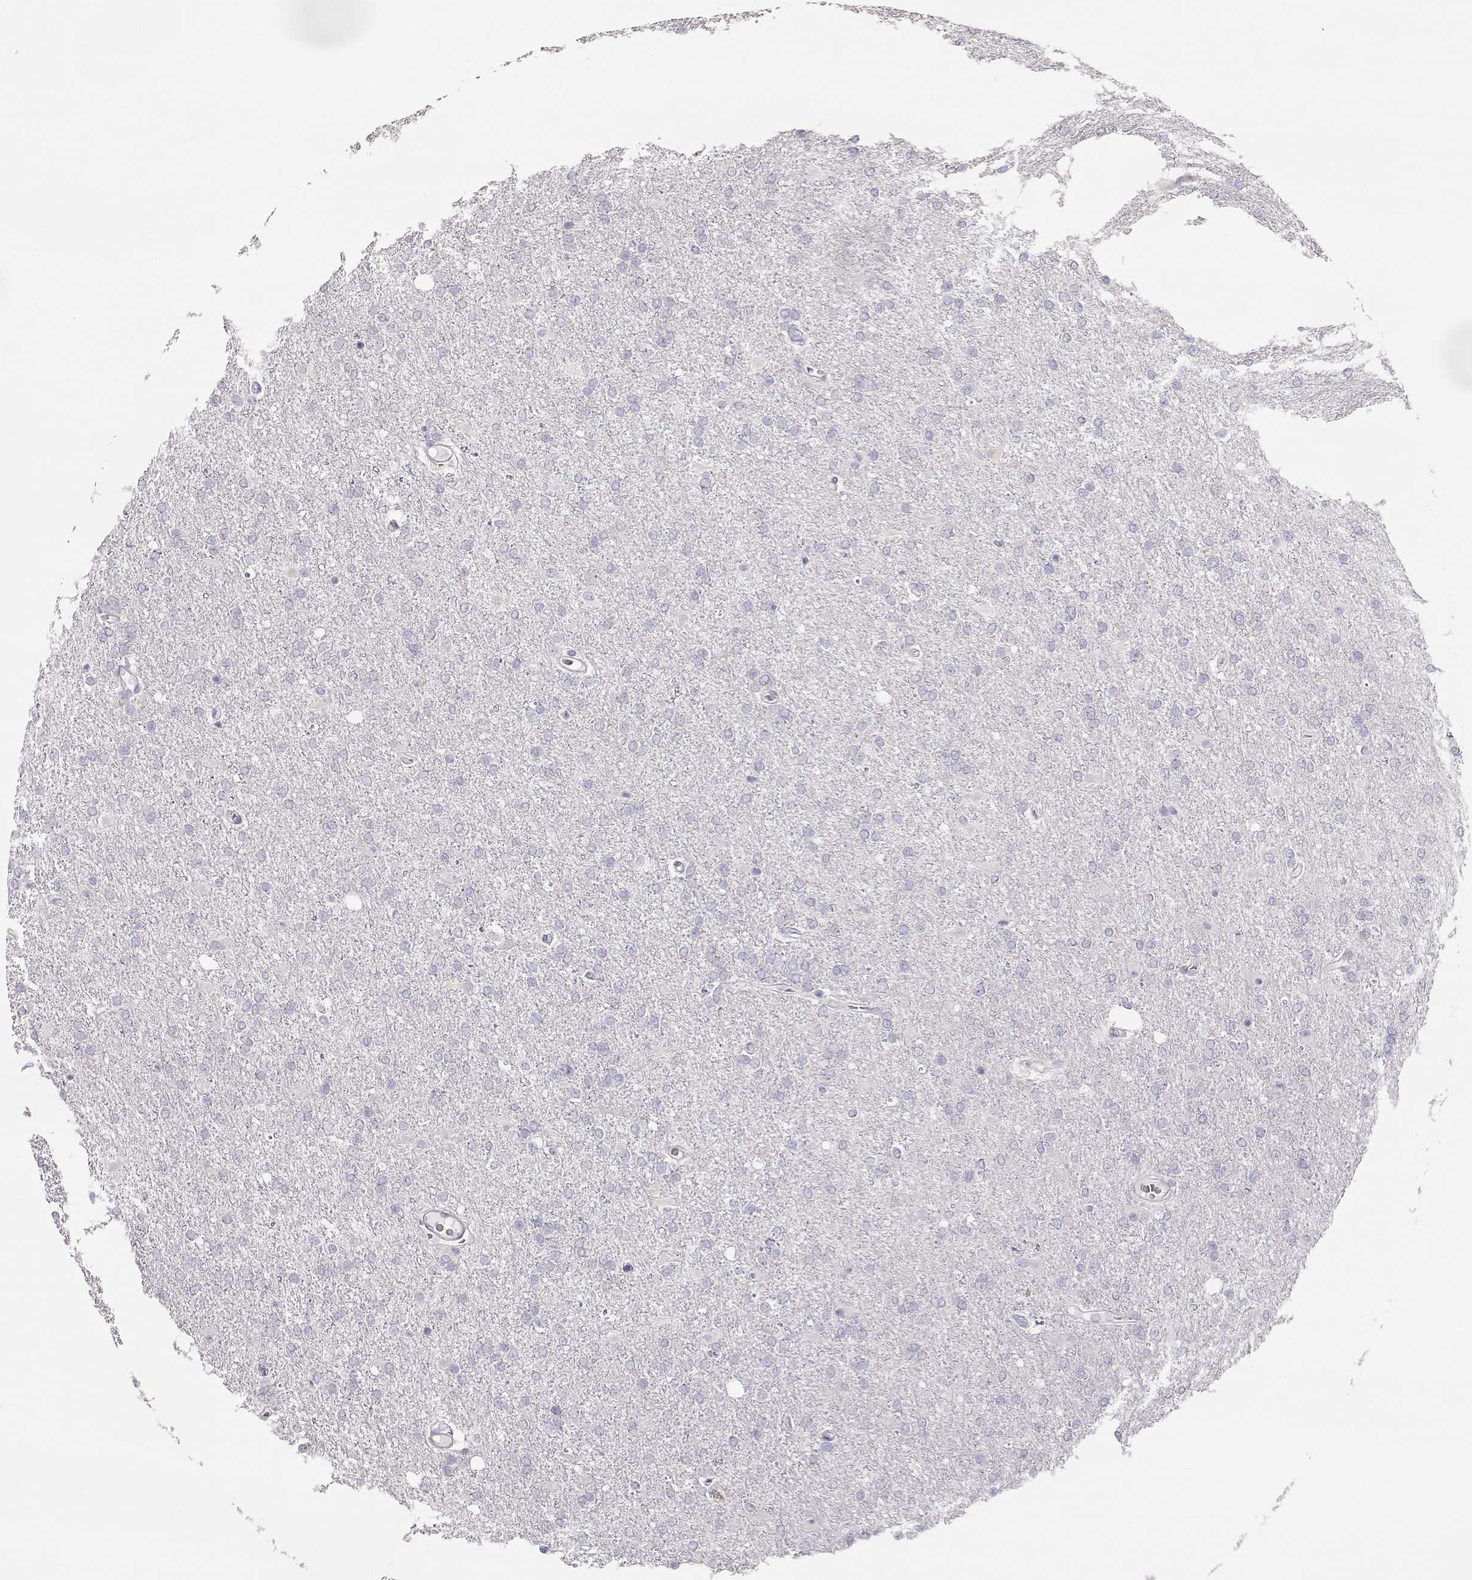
{"staining": {"intensity": "negative", "quantity": "none", "location": "none"}, "tissue": "glioma", "cell_type": "Tumor cells", "image_type": "cancer", "snomed": [{"axis": "morphology", "description": "Glioma, malignant, High grade"}, {"axis": "topography", "description": "Cerebral cortex"}], "caption": "Immunohistochemistry (IHC) image of glioma stained for a protein (brown), which shows no positivity in tumor cells. (Immunohistochemistry, brightfield microscopy, high magnification).", "gene": "GLIPR1L2", "patient": {"sex": "male", "age": 70}}